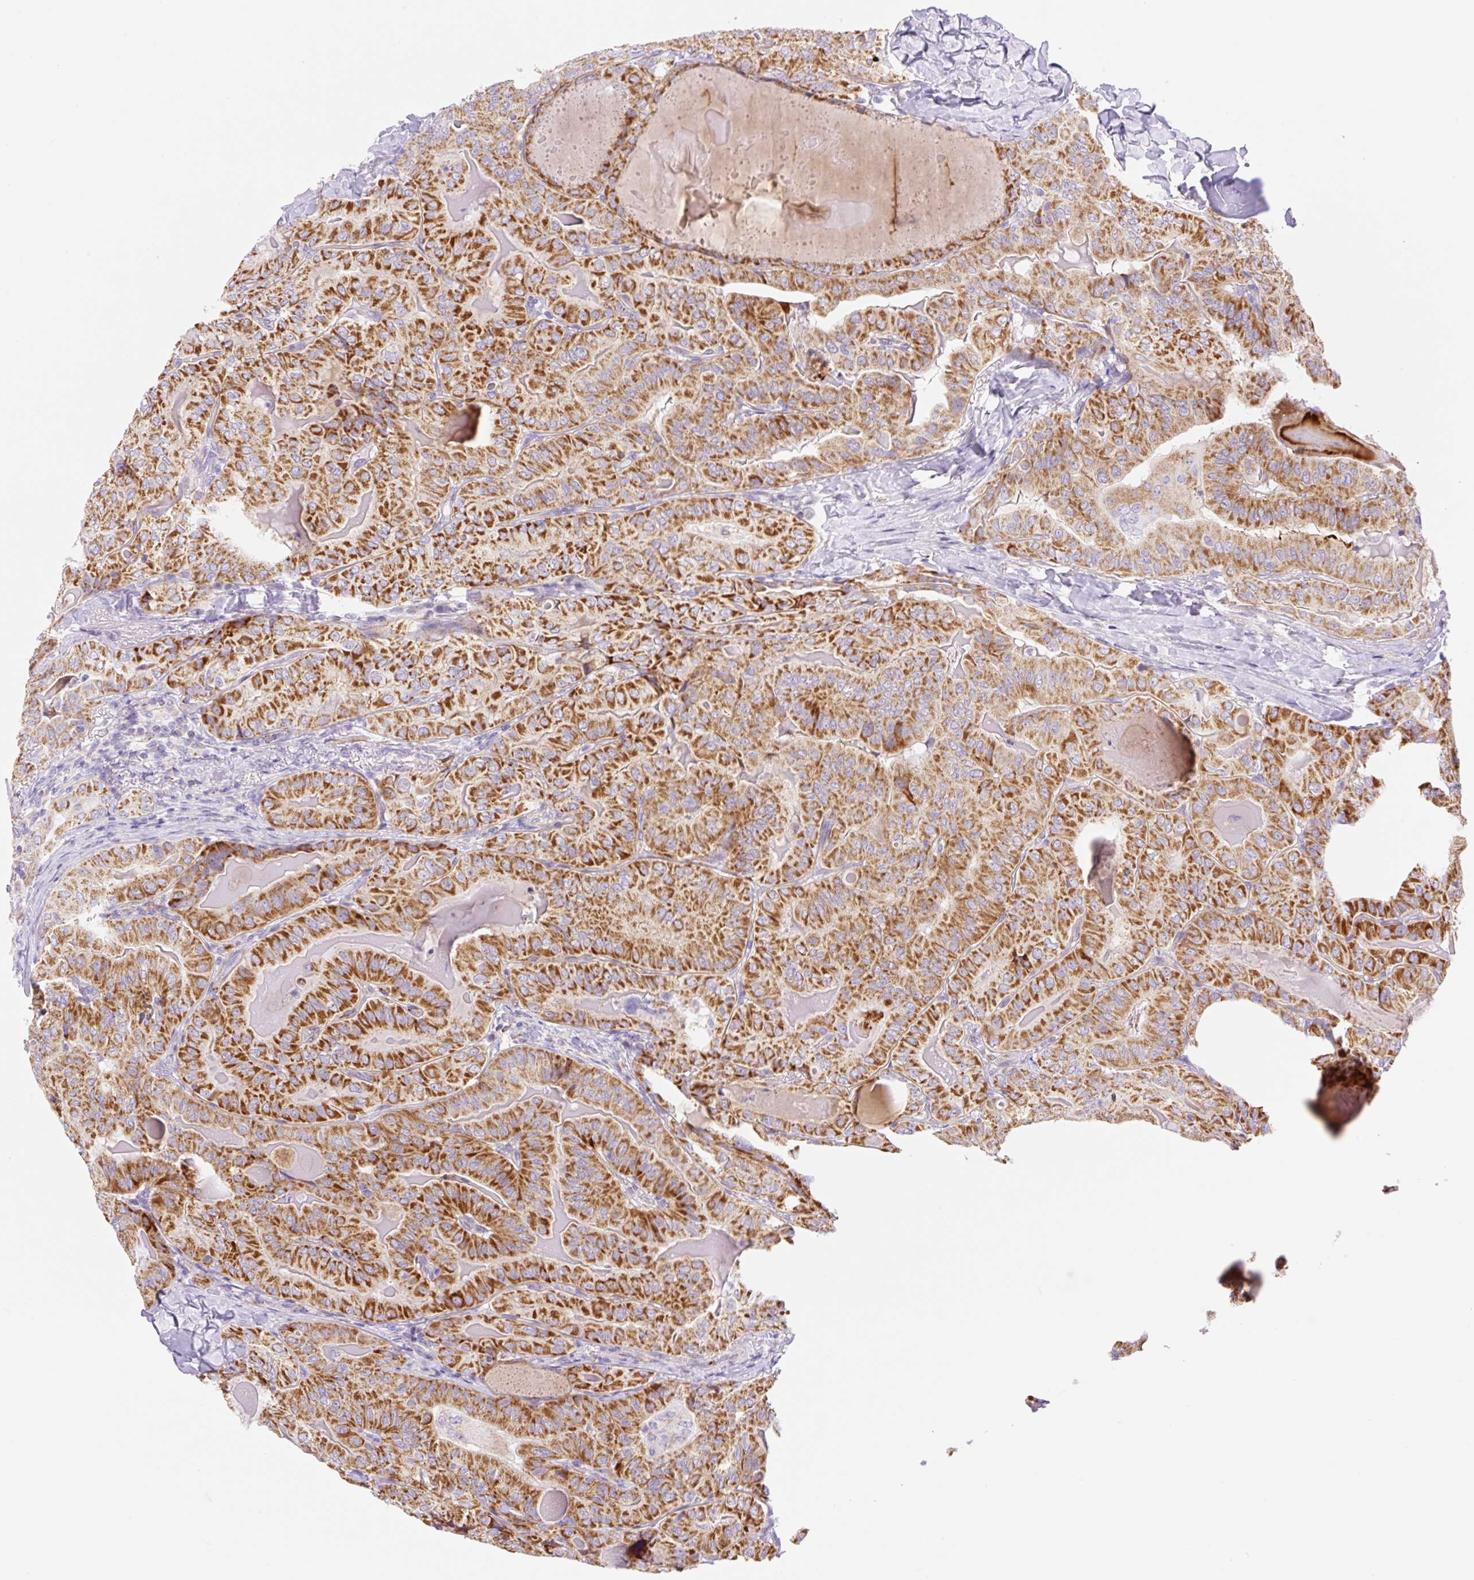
{"staining": {"intensity": "strong", "quantity": ">75%", "location": "cytoplasmic/membranous"}, "tissue": "thyroid cancer", "cell_type": "Tumor cells", "image_type": "cancer", "snomed": [{"axis": "morphology", "description": "Papillary adenocarcinoma, NOS"}, {"axis": "topography", "description": "Thyroid gland"}], "caption": "Immunohistochemical staining of thyroid papillary adenocarcinoma exhibits high levels of strong cytoplasmic/membranous positivity in about >75% of tumor cells.", "gene": "ETNK2", "patient": {"sex": "female", "age": 68}}